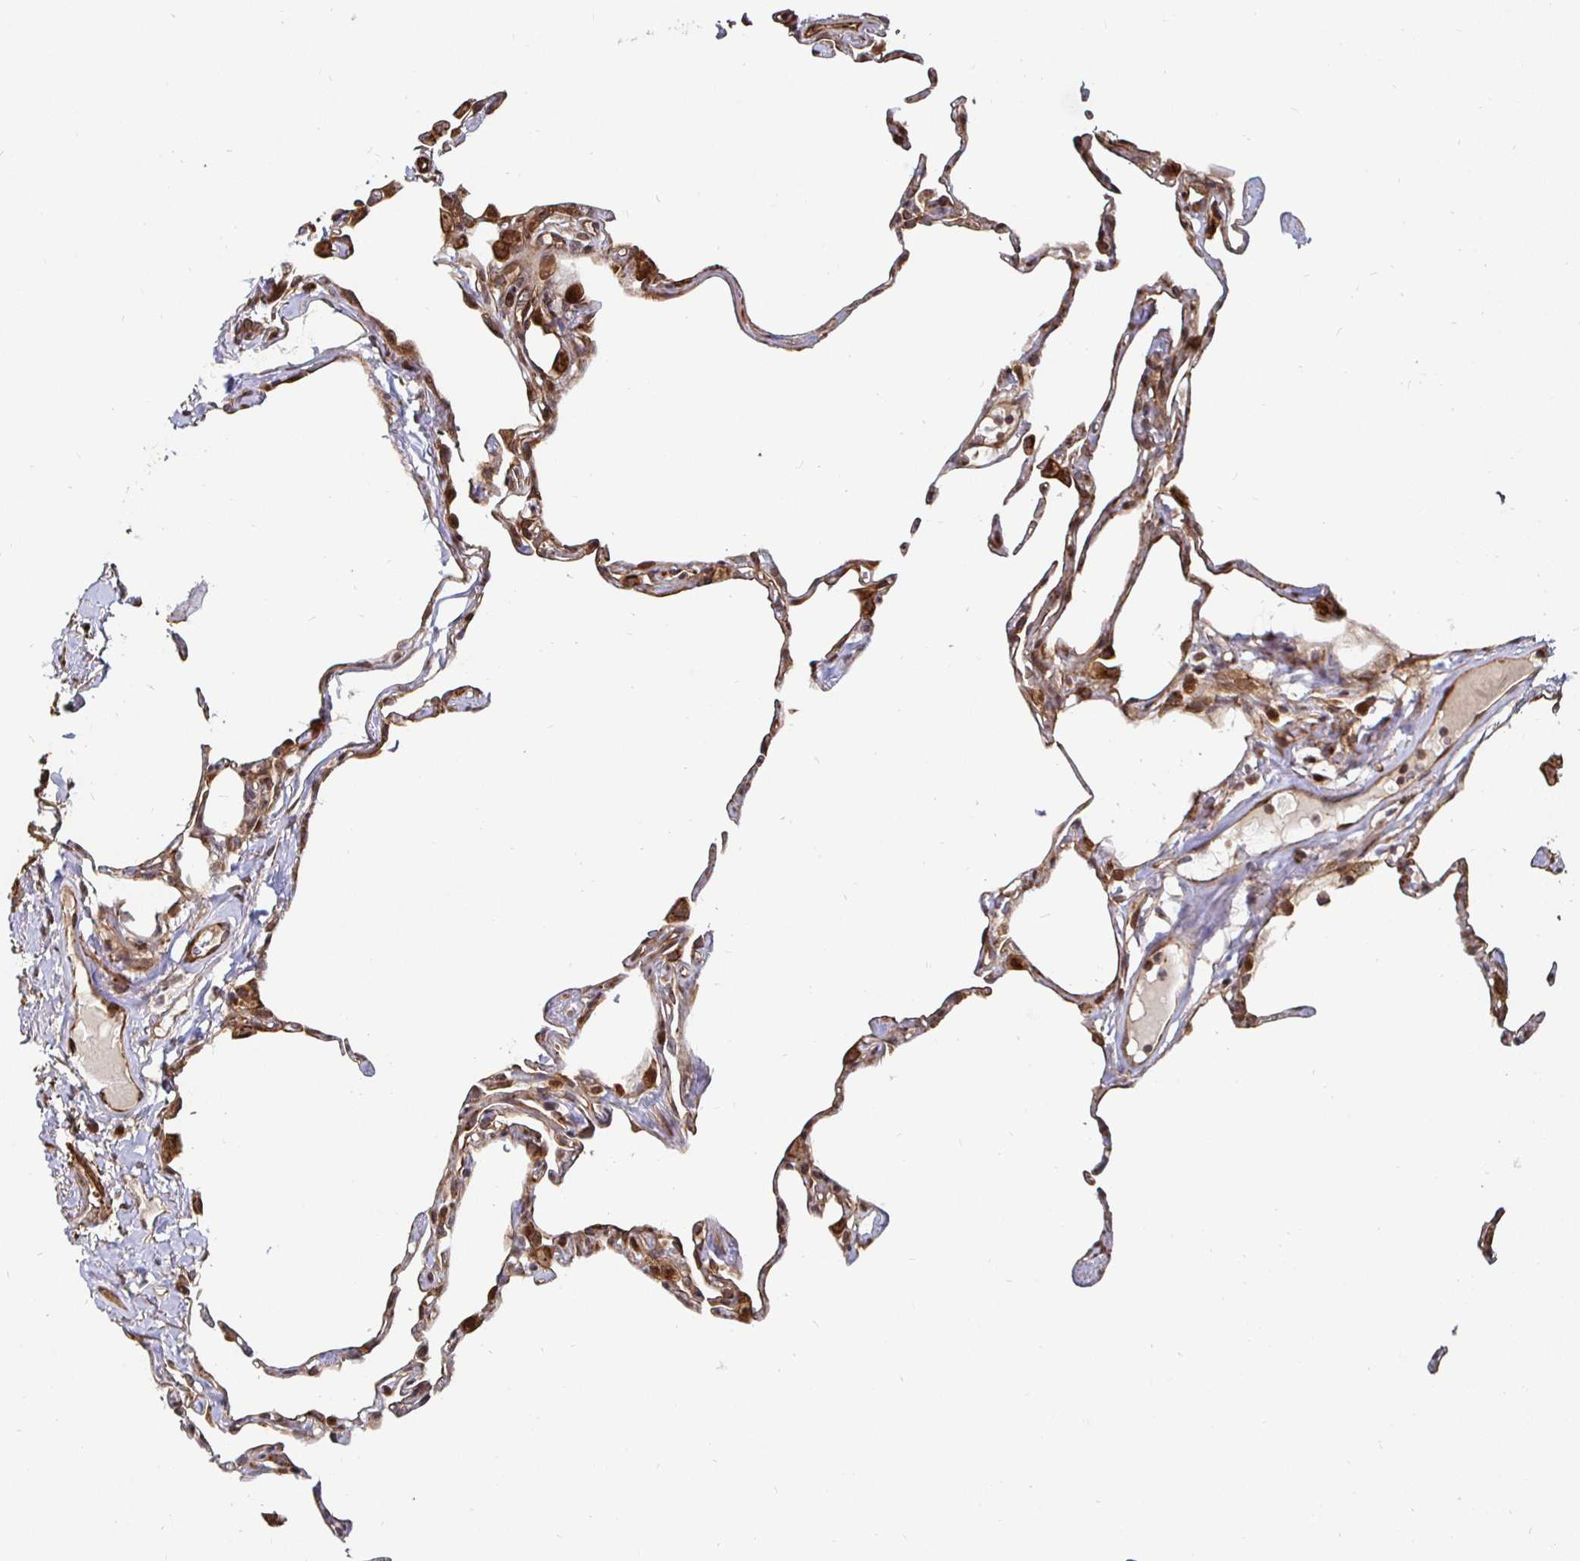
{"staining": {"intensity": "strong", "quantity": "25%-75%", "location": "cytoplasmic/membranous"}, "tissue": "lung", "cell_type": "Alveolar cells", "image_type": "normal", "snomed": [{"axis": "morphology", "description": "Normal tissue, NOS"}, {"axis": "topography", "description": "Lung"}], "caption": "Immunohistochemical staining of normal lung exhibits strong cytoplasmic/membranous protein expression in approximately 25%-75% of alveolar cells.", "gene": "TBKBP1", "patient": {"sex": "male", "age": 65}}